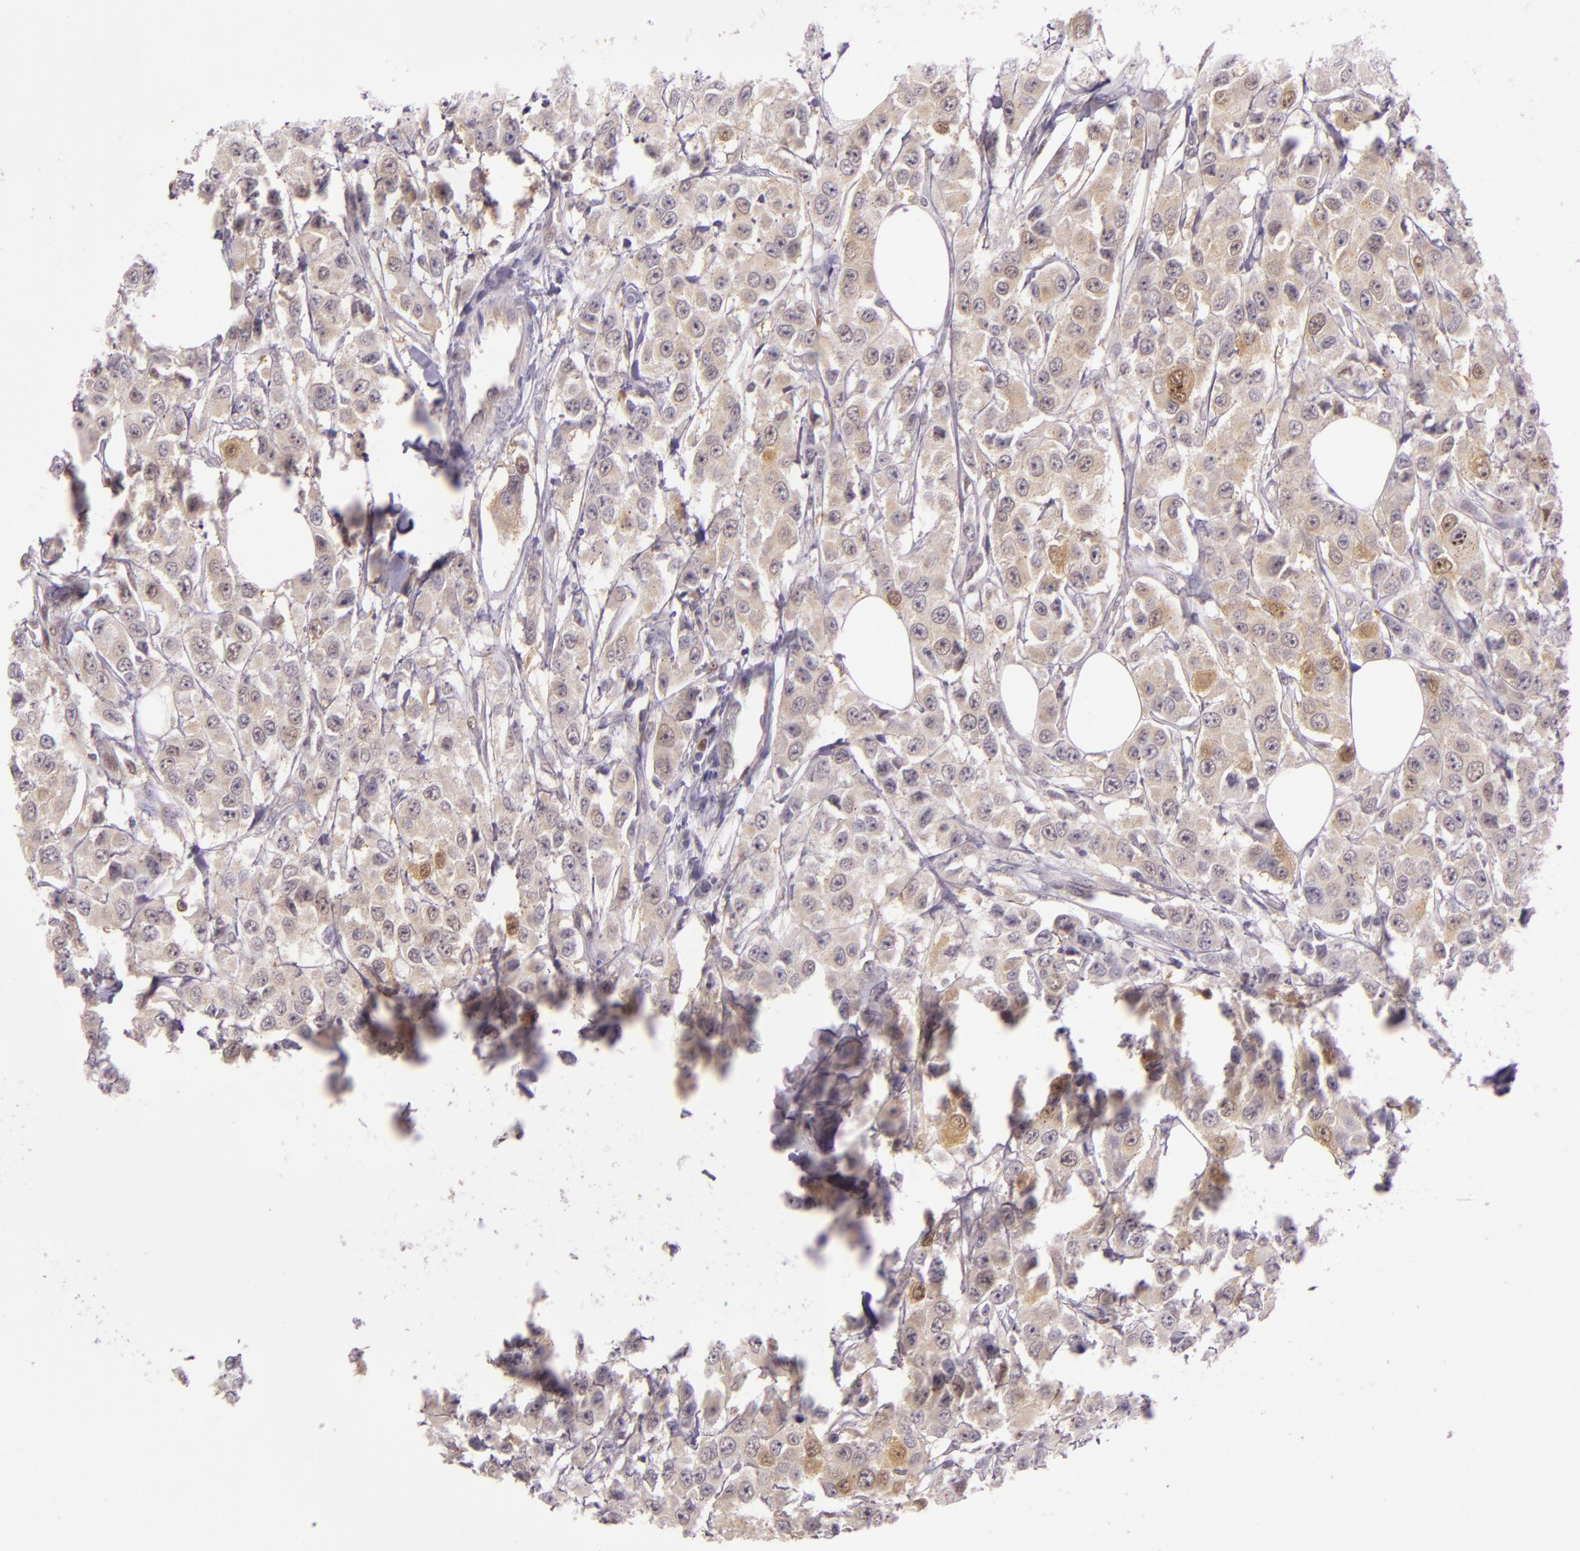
{"staining": {"intensity": "moderate", "quantity": "25%-75%", "location": "cytoplasmic/membranous,nuclear"}, "tissue": "breast cancer", "cell_type": "Tumor cells", "image_type": "cancer", "snomed": [{"axis": "morphology", "description": "Duct carcinoma"}, {"axis": "topography", "description": "Breast"}], "caption": "Human breast cancer stained with a protein marker reveals moderate staining in tumor cells.", "gene": "HSPA8", "patient": {"sex": "female", "age": 58}}